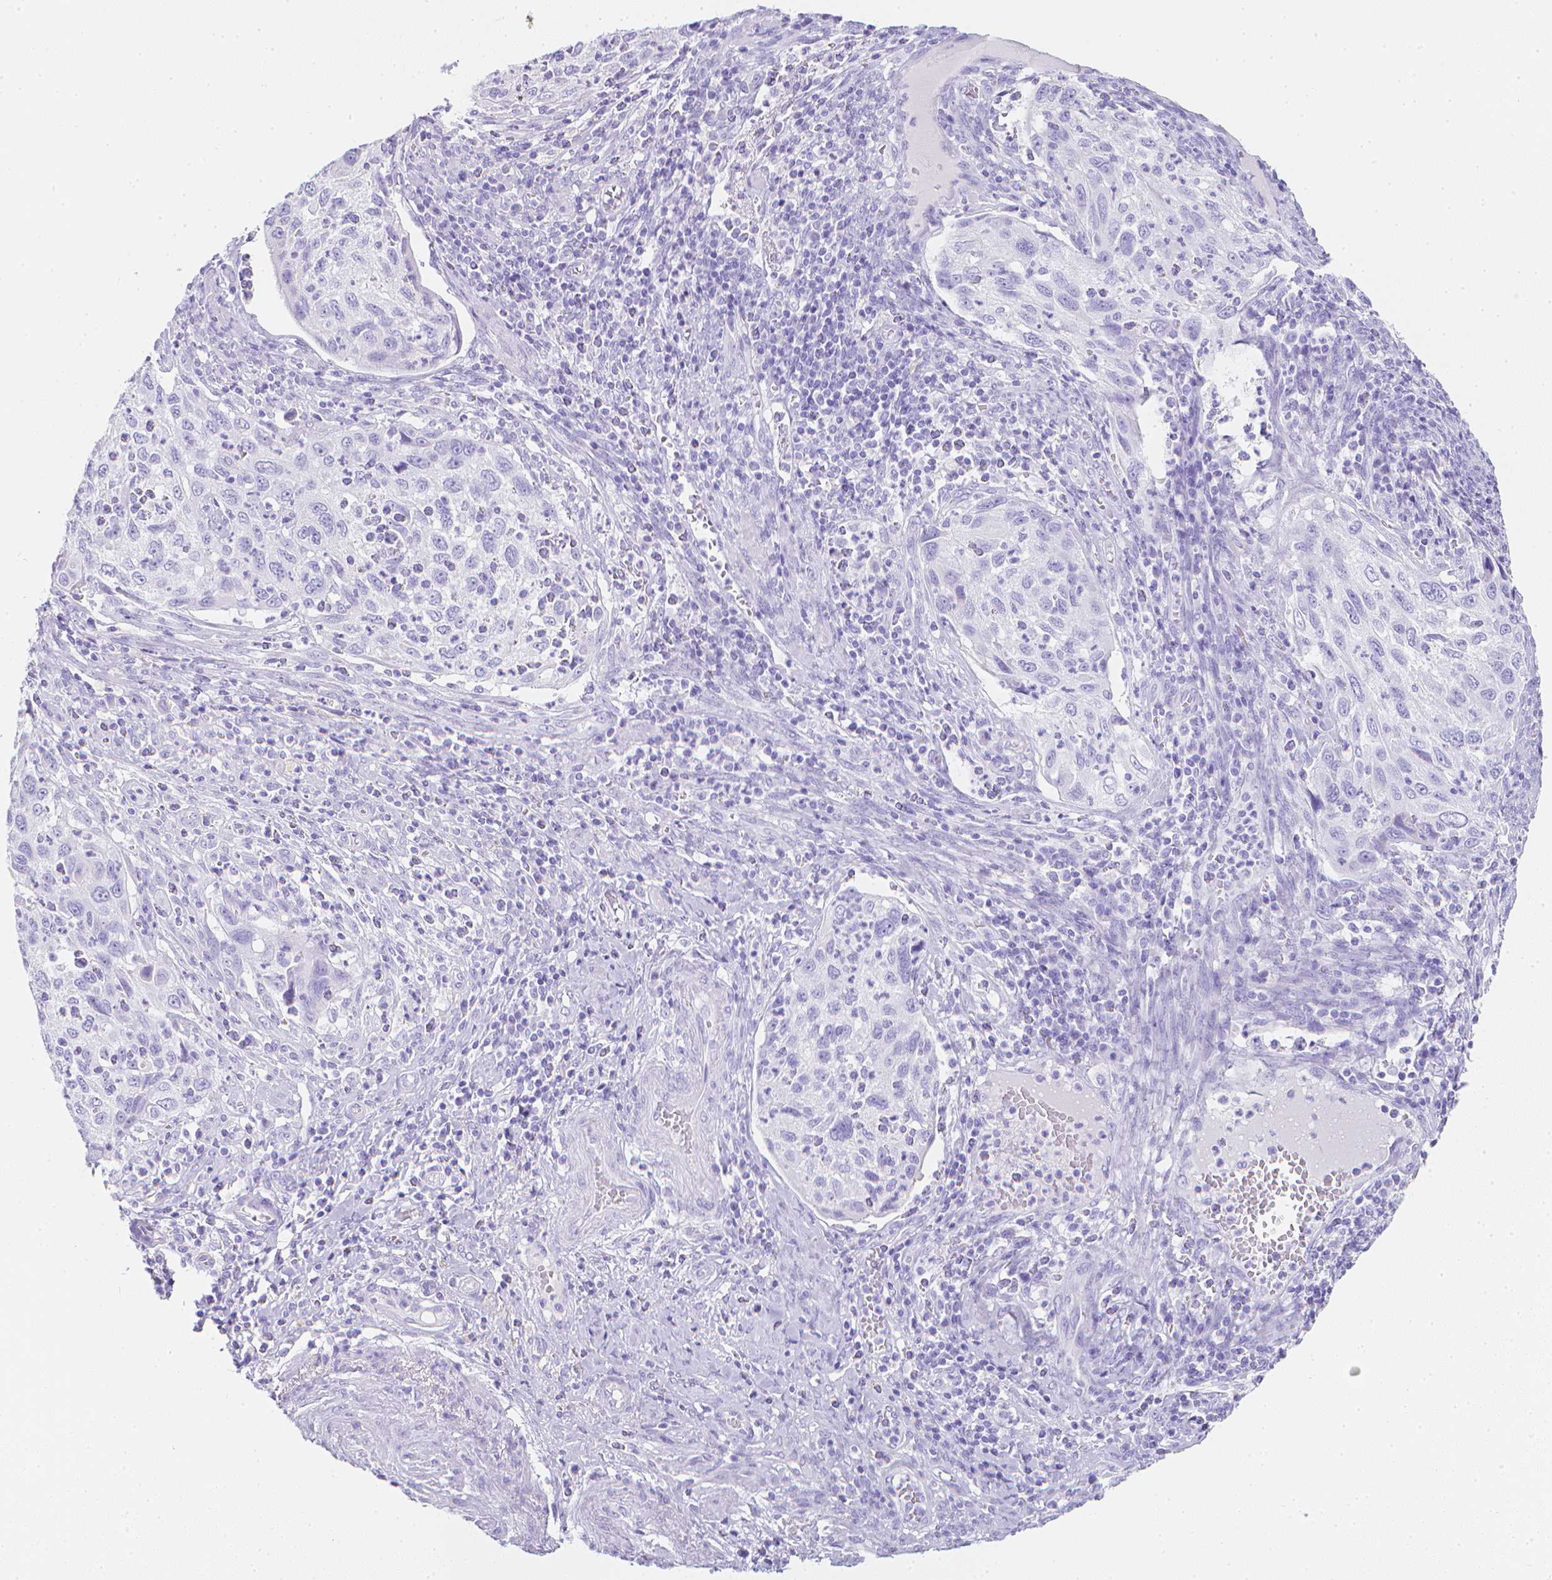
{"staining": {"intensity": "negative", "quantity": "none", "location": "none"}, "tissue": "cervical cancer", "cell_type": "Tumor cells", "image_type": "cancer", "snomed": [{"axis": "morphology", "description": "Squamous cell carcinoma, NOS"}, {"axis": "topography", "description": "Cervix"}], "caption": "Cervical cancer was stained to show a protein in brown. There is no significant staining in tumor cells. (DAB immunohistochemistry visualized using brightfield microscopy, high magnification).", "gene": "LGALS4", "patient": {"sex": "female", "age": 70}}